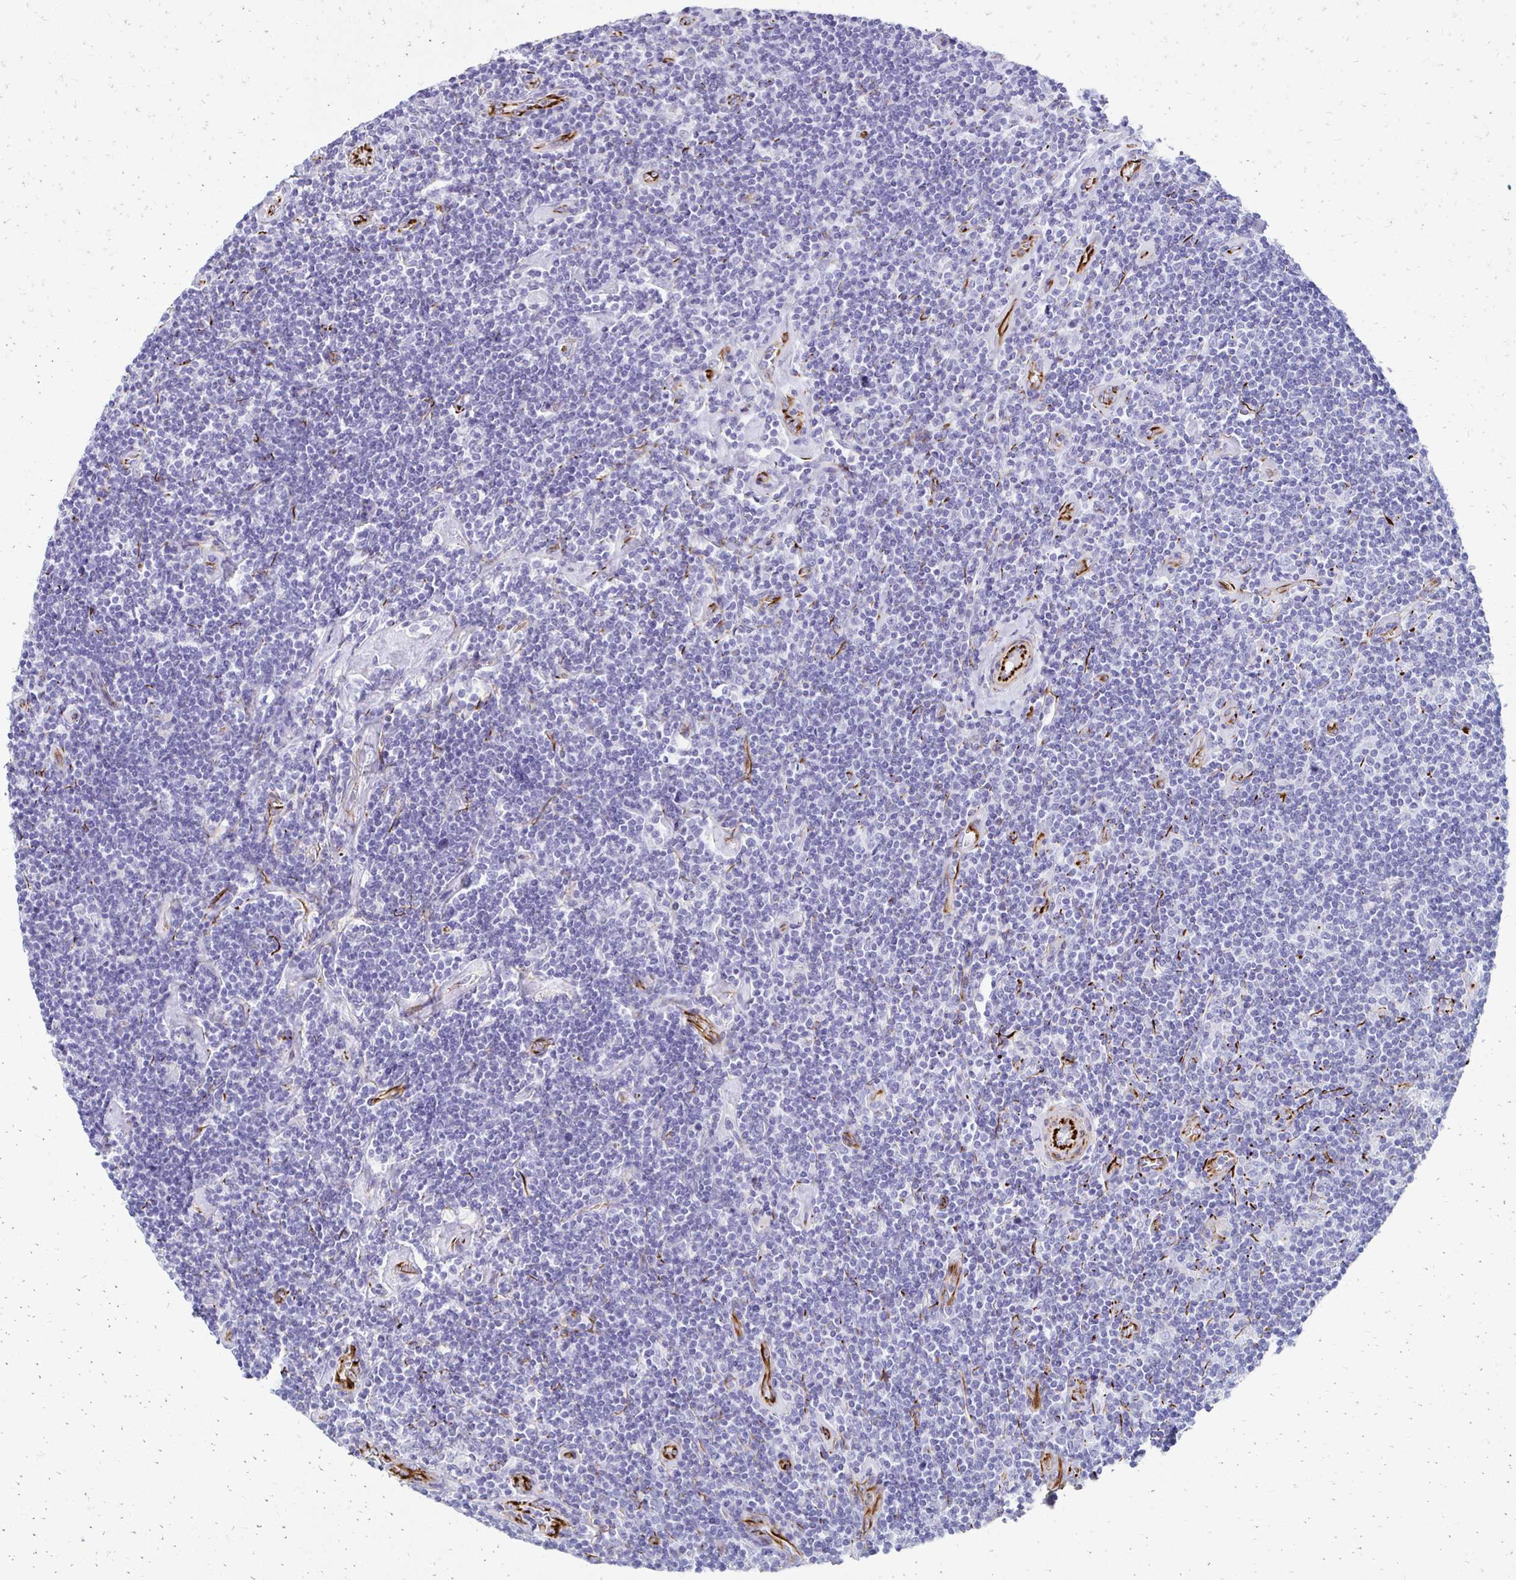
{"staining": {"intensity": "negative", "quantity": "none", "location": "none"}, "tissue": "lymphoma", "cell_type": "Tumor cells", "image_type": "cancer", "snomed": [{"axis": "morphology", "description": "Hodgkin's disease, NOS"}, {"axis": "topography", "description": "Lymph node"}], "caption": "DAB (3,3'-diaminobenzidine) immunohistochemical staining of human Hodgkin's disease displays no significant staining in tumor cells.", "gene": "TMEM54", "patient": {"sex": "male", "age": 40}}